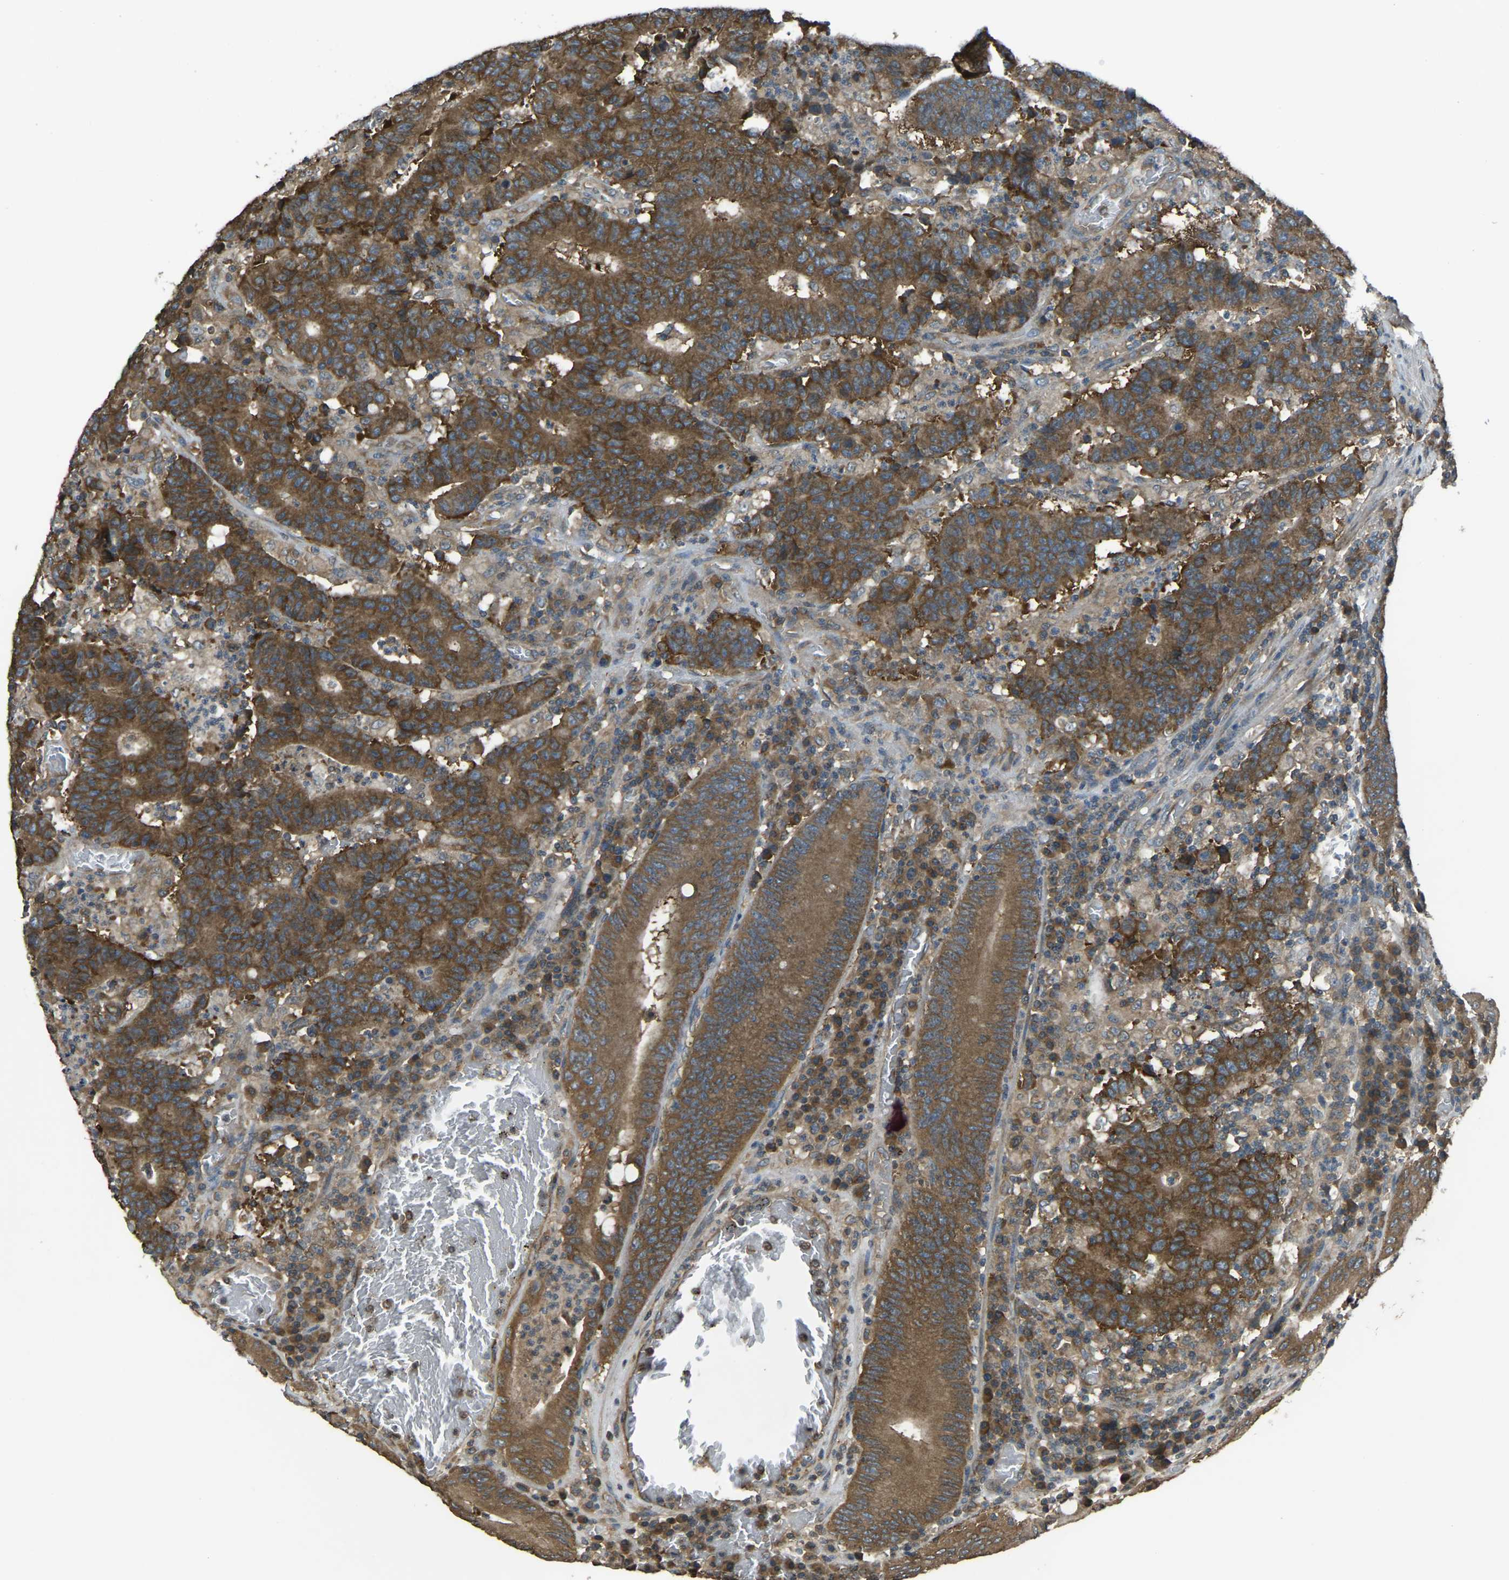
{"staining": {"intensity": "strong", "quantity": ">75%", "location": "cytoplasmic/membranous"}, "tissue": "colorectal cancer", "cell_type": "Tumor cells", "image_type": "cancer", "snomed": [{"axis": "morphology", "description": "Normal tissue, NOS"}, {"axis": "morphology", "description": "Adenocarcinoma, NOS"}, {"axis": "topography", "description": "Colon"}], "caption": "Protein staining of colorectal cancer tissue exhibits strong cytoplasmic/membranous staining in about >75% of tumor cells.", "gene": "AIMP1", "patient": {"sex": "female", "age": 75}}